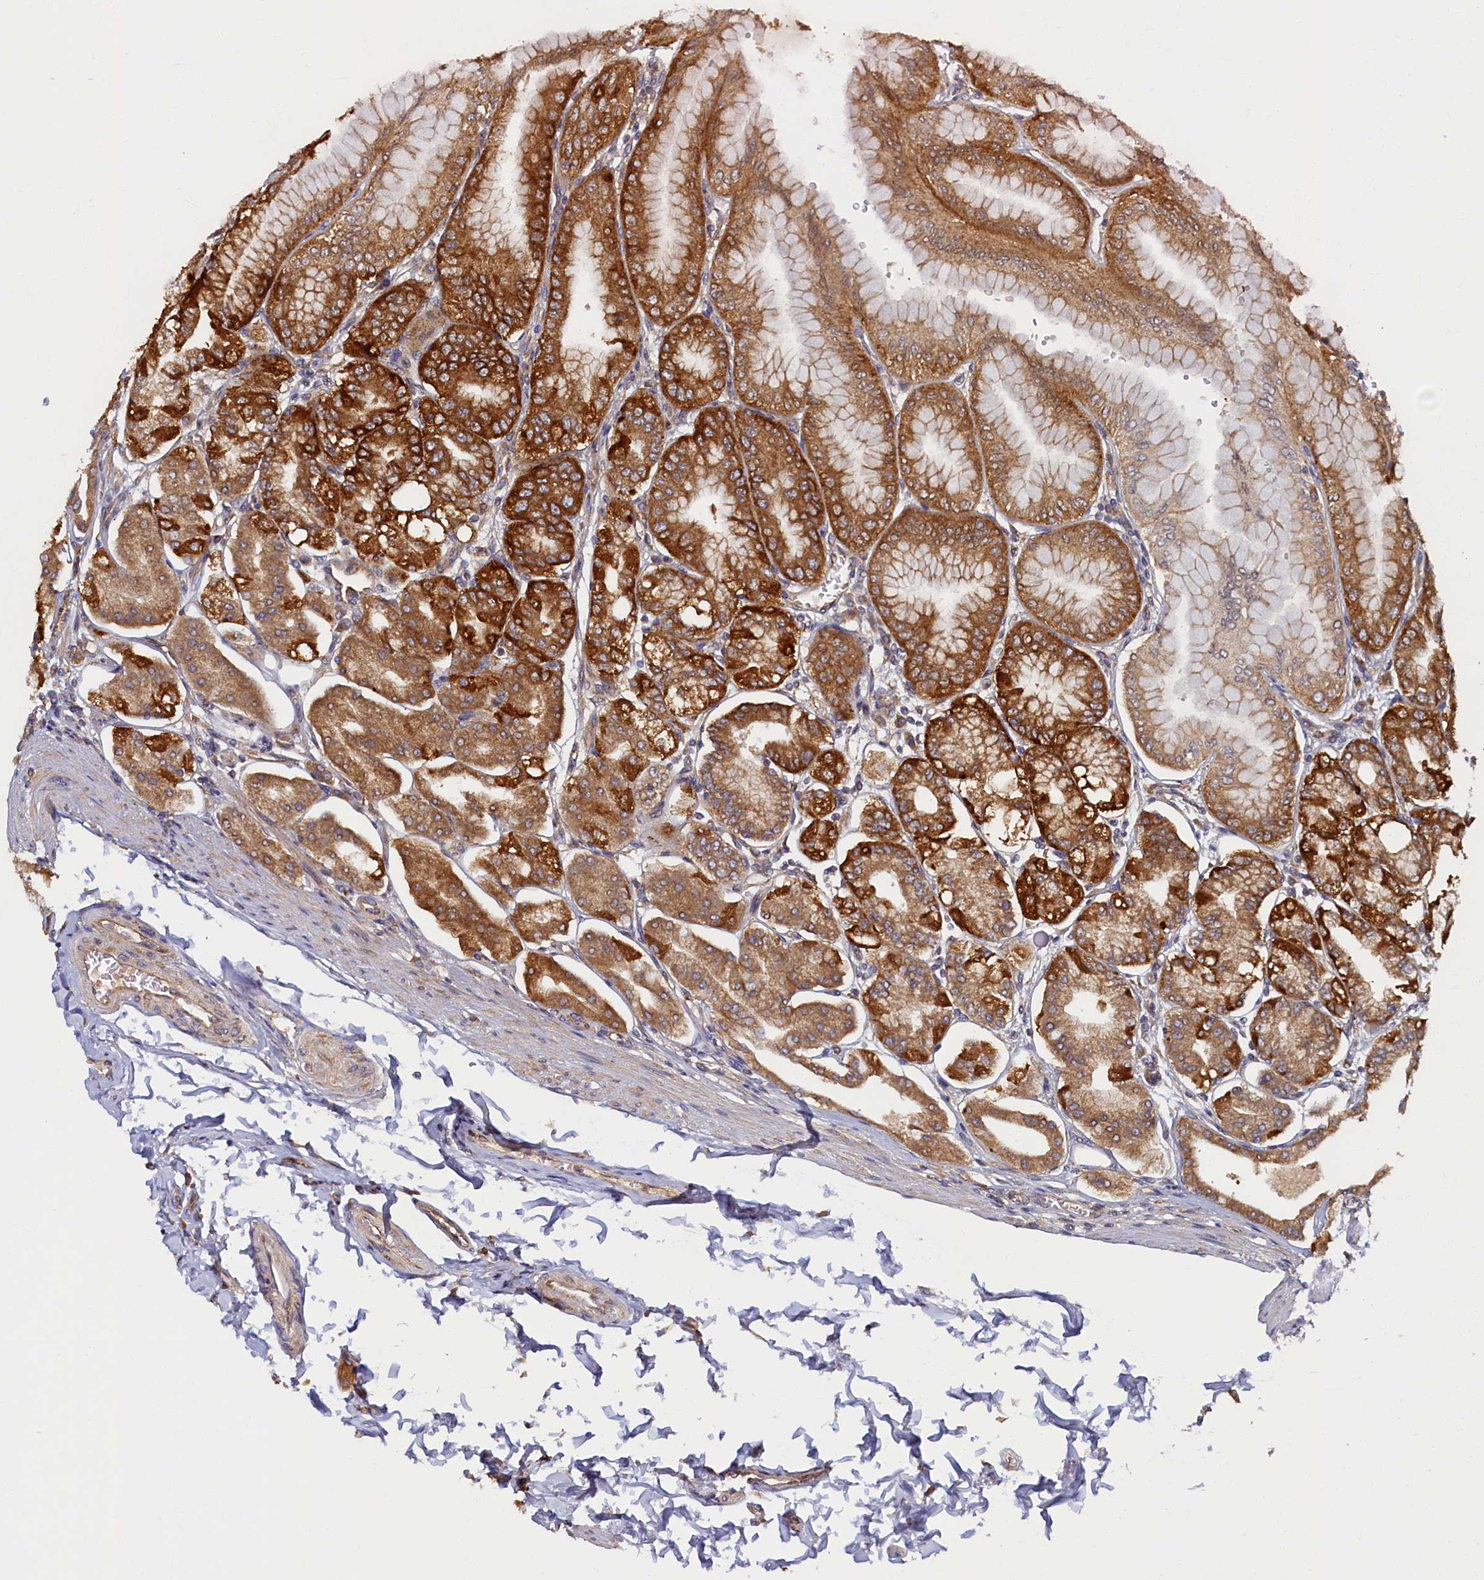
{"staining": {"intensity": "strong", "quantity": ">75%", "location": "cytoplasmic/membranous"}, "tissue": "stomach", "cell_type": "Glandular cells", "image_type": "normal", "snomed": [{"axis": "morphology", "description": "Normal tissue, NOS"}, {"axis": "topography", "description": "Stomach, lower"}], "caption": "Benign stomach was stained to show a protein in brown. There is high levels of strong cytoplasmic/membranous positivity in approximately >75% of glandular cells. (DAB (3,3'-diaminobenzidine) = brown stain, brightfield microscopy at high magnification).", "gene": "STX12", "patient": {"sex": "male", "age": 71}}